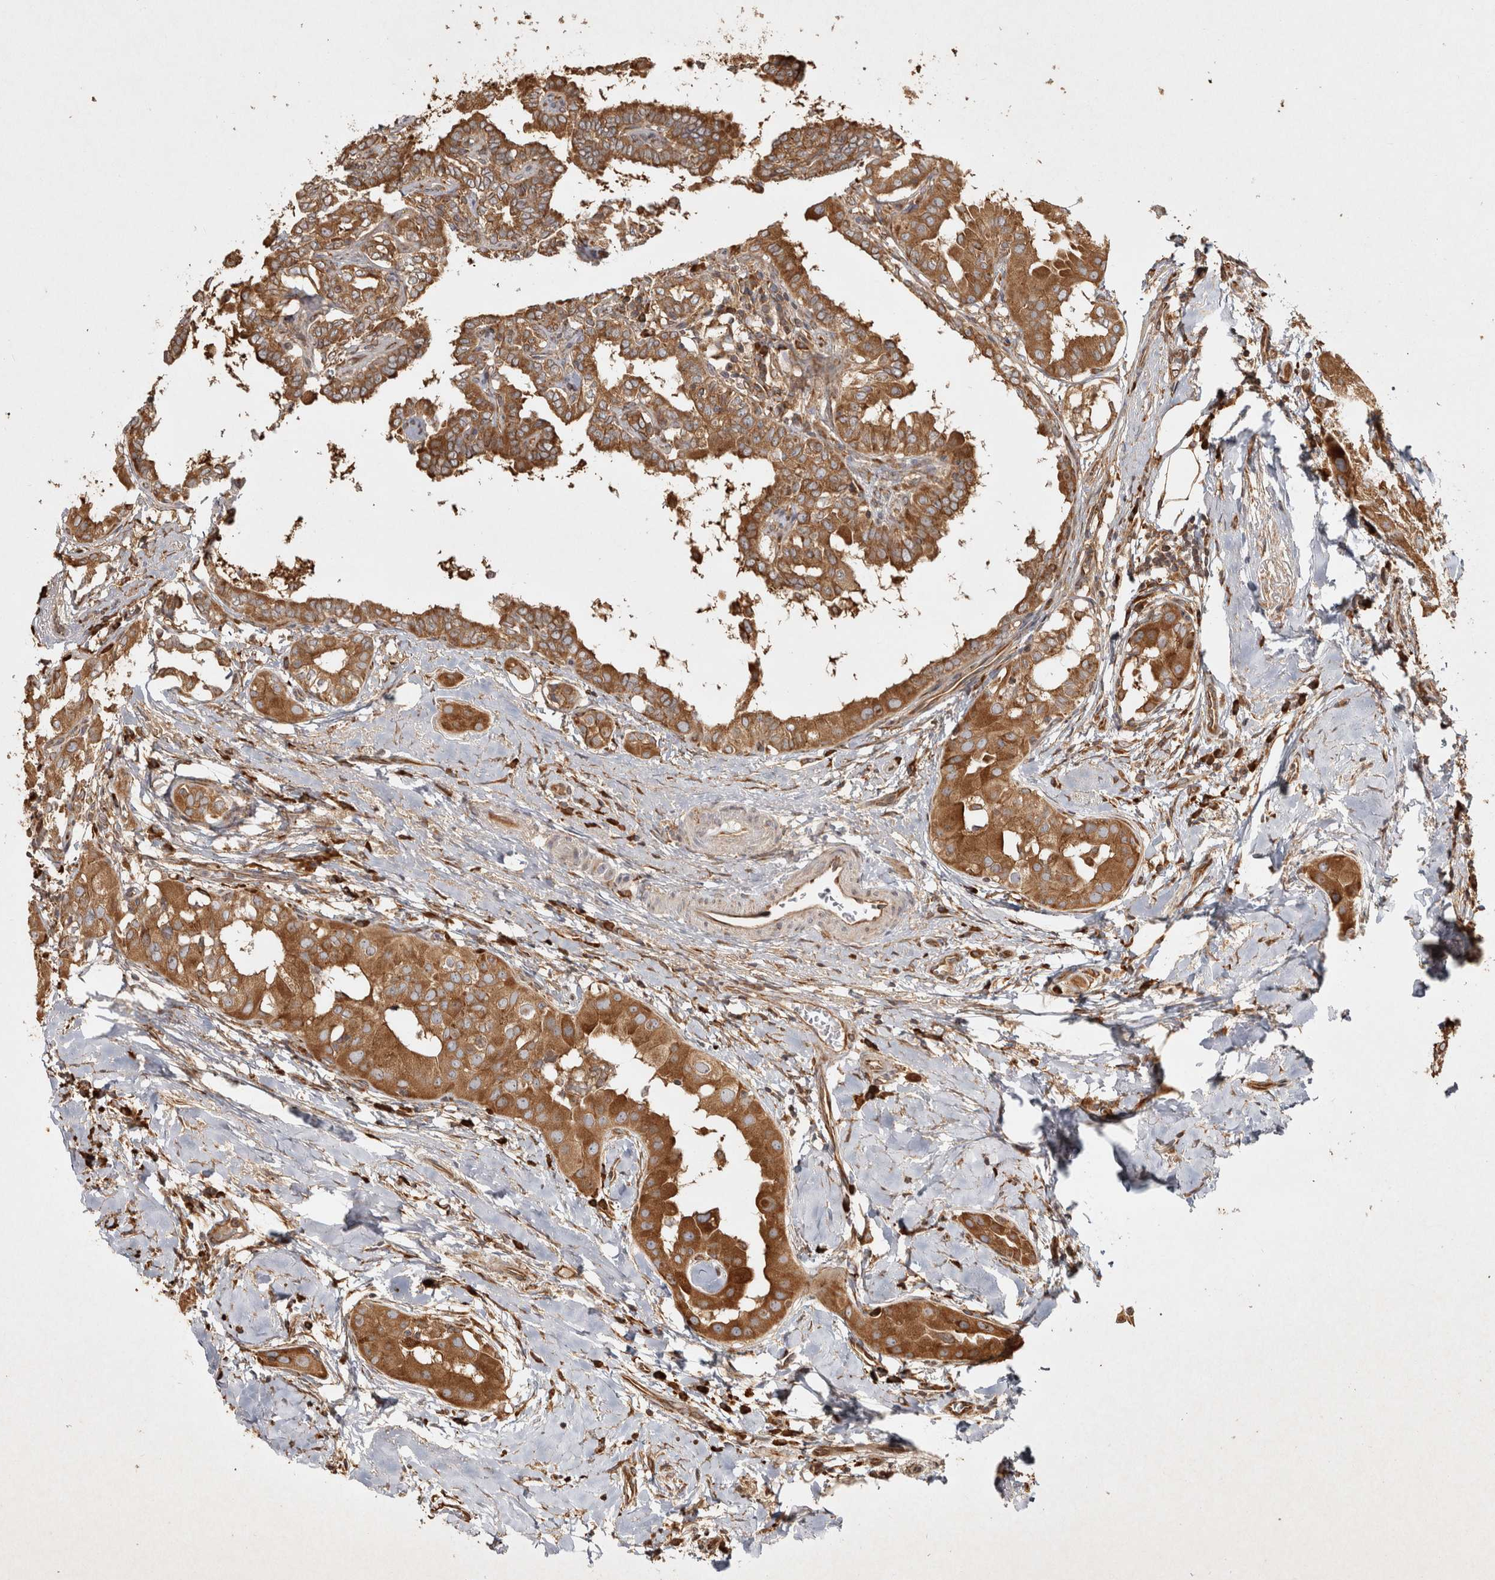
{"staining": {"intensity": "moderate", "quantity": ">75%", "location": "cytoplasmic/membranous"}, "tissue": "thyroid cancer", "cell_type": "Tumor cells", "image_type": "cancer", "snomed": [{"axis": "morphology", "description": "Papillary adenocarcinoma, NOS"}, {"axis": "topography", "description": "Thyroid gland"}], "caption": "Immunohistochemical staining of human thyroid papillary adenocarcinoma displays medium levels of moderate cytoplasmic/membranous staining in approximately >75% of tumor cells.", "gene": "CAMSAP2", "patient": {"sex": "male", "age": 33}}